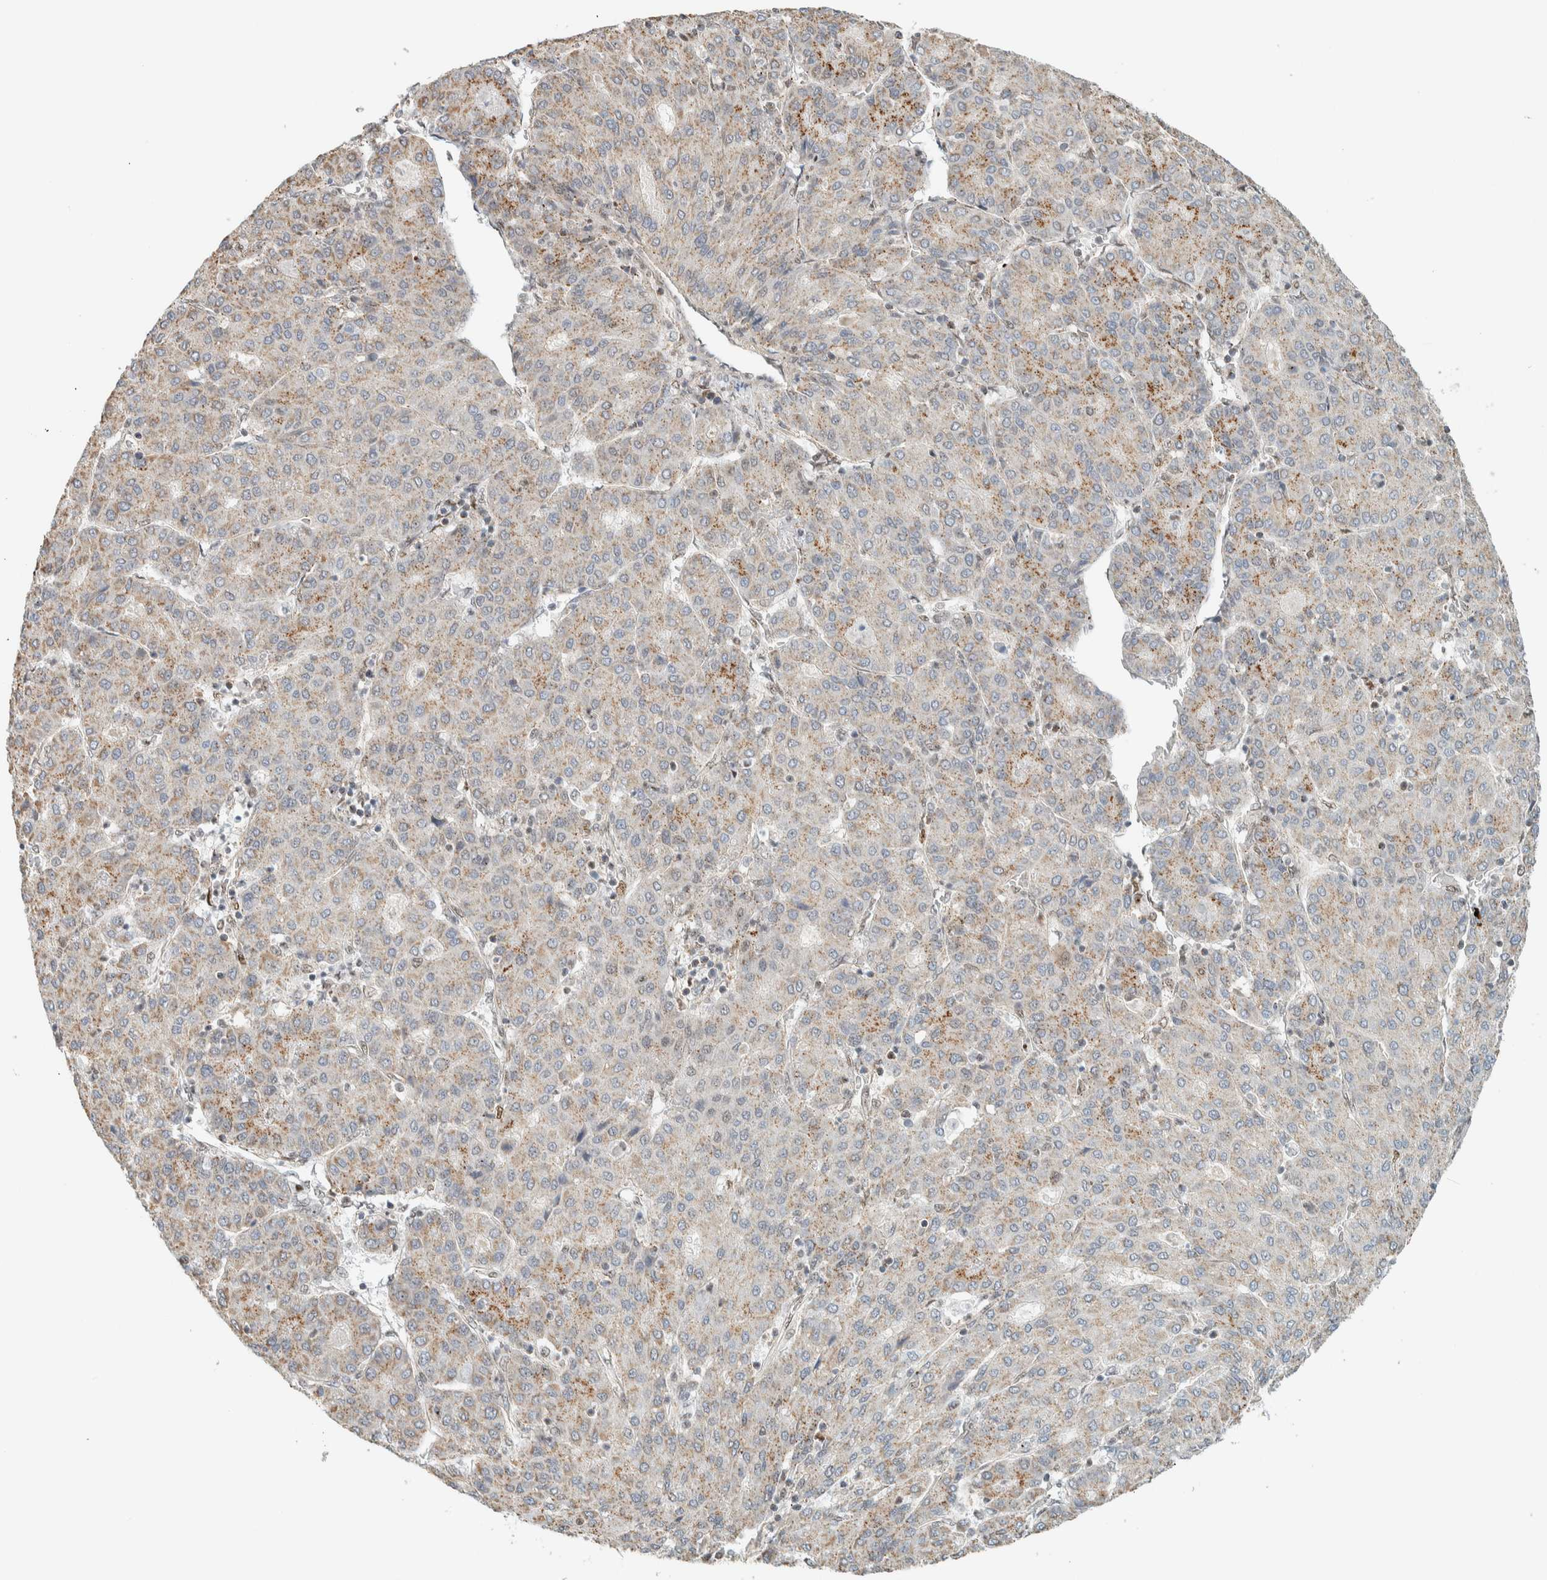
{"staining": {"intensity": "moderate", "quantity": "25%-75%", "location": "cytoplasmic/membranous"}, "tissue": "liver cancer", "cell_type": "Tumor cells", "image_type": "cancer", "snomed": [{"axis": "morphology", "description": "Carcinoma, Hepatocellular, NOS"}, {"axis": "topography", "description": "Liver"}], "caption": "Protein positivity by immunohistochemistry (IHC) demonstrates moderate cytoplasmic/membranous positivity in approximately 25%-75% of tumor cells in hepatocellular carcinoma (liver).", "gene": "TFE3", "patient": {"sex": "male", "age": 65}}